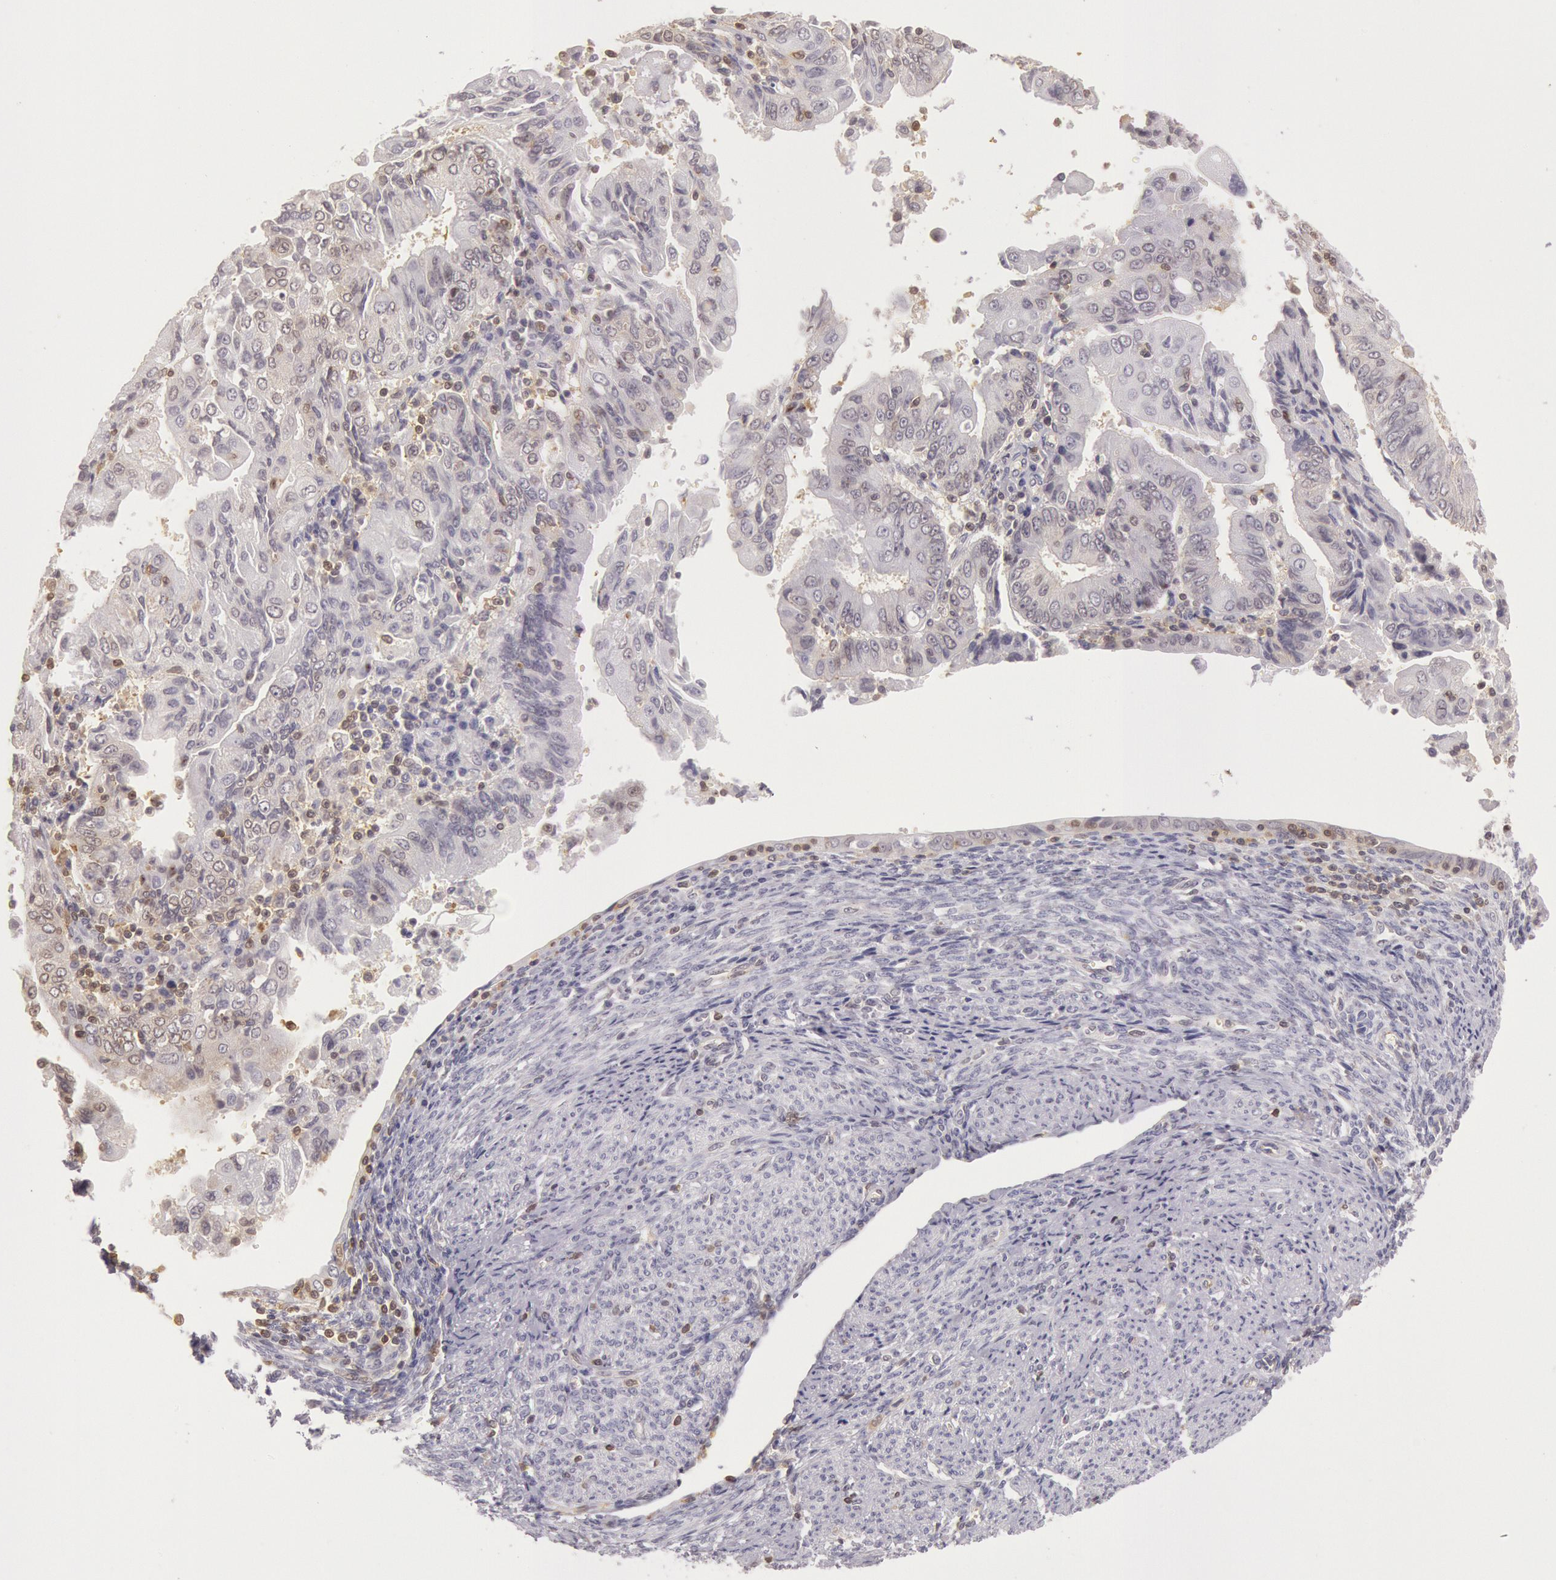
{"staining": {"intensity": "weak", "quantity": "<25%", "location": "cytoplasmic/membranous"}, "tissue": "endometrial cancer", "cell_type": "Tumor cells", "image_type": "cancer", "snomed": [{"axis": "morphology", "description": "Adenocarcinoma, NOS"}, {"axis": "topography", "description": "Endometrium"}], "caption": "Tumor cells are negative for protein expression in human endometrial cancer (adenocarcinoma).", "gene": "HIF1A", "patient": {"sex": "female", "age": 75}}